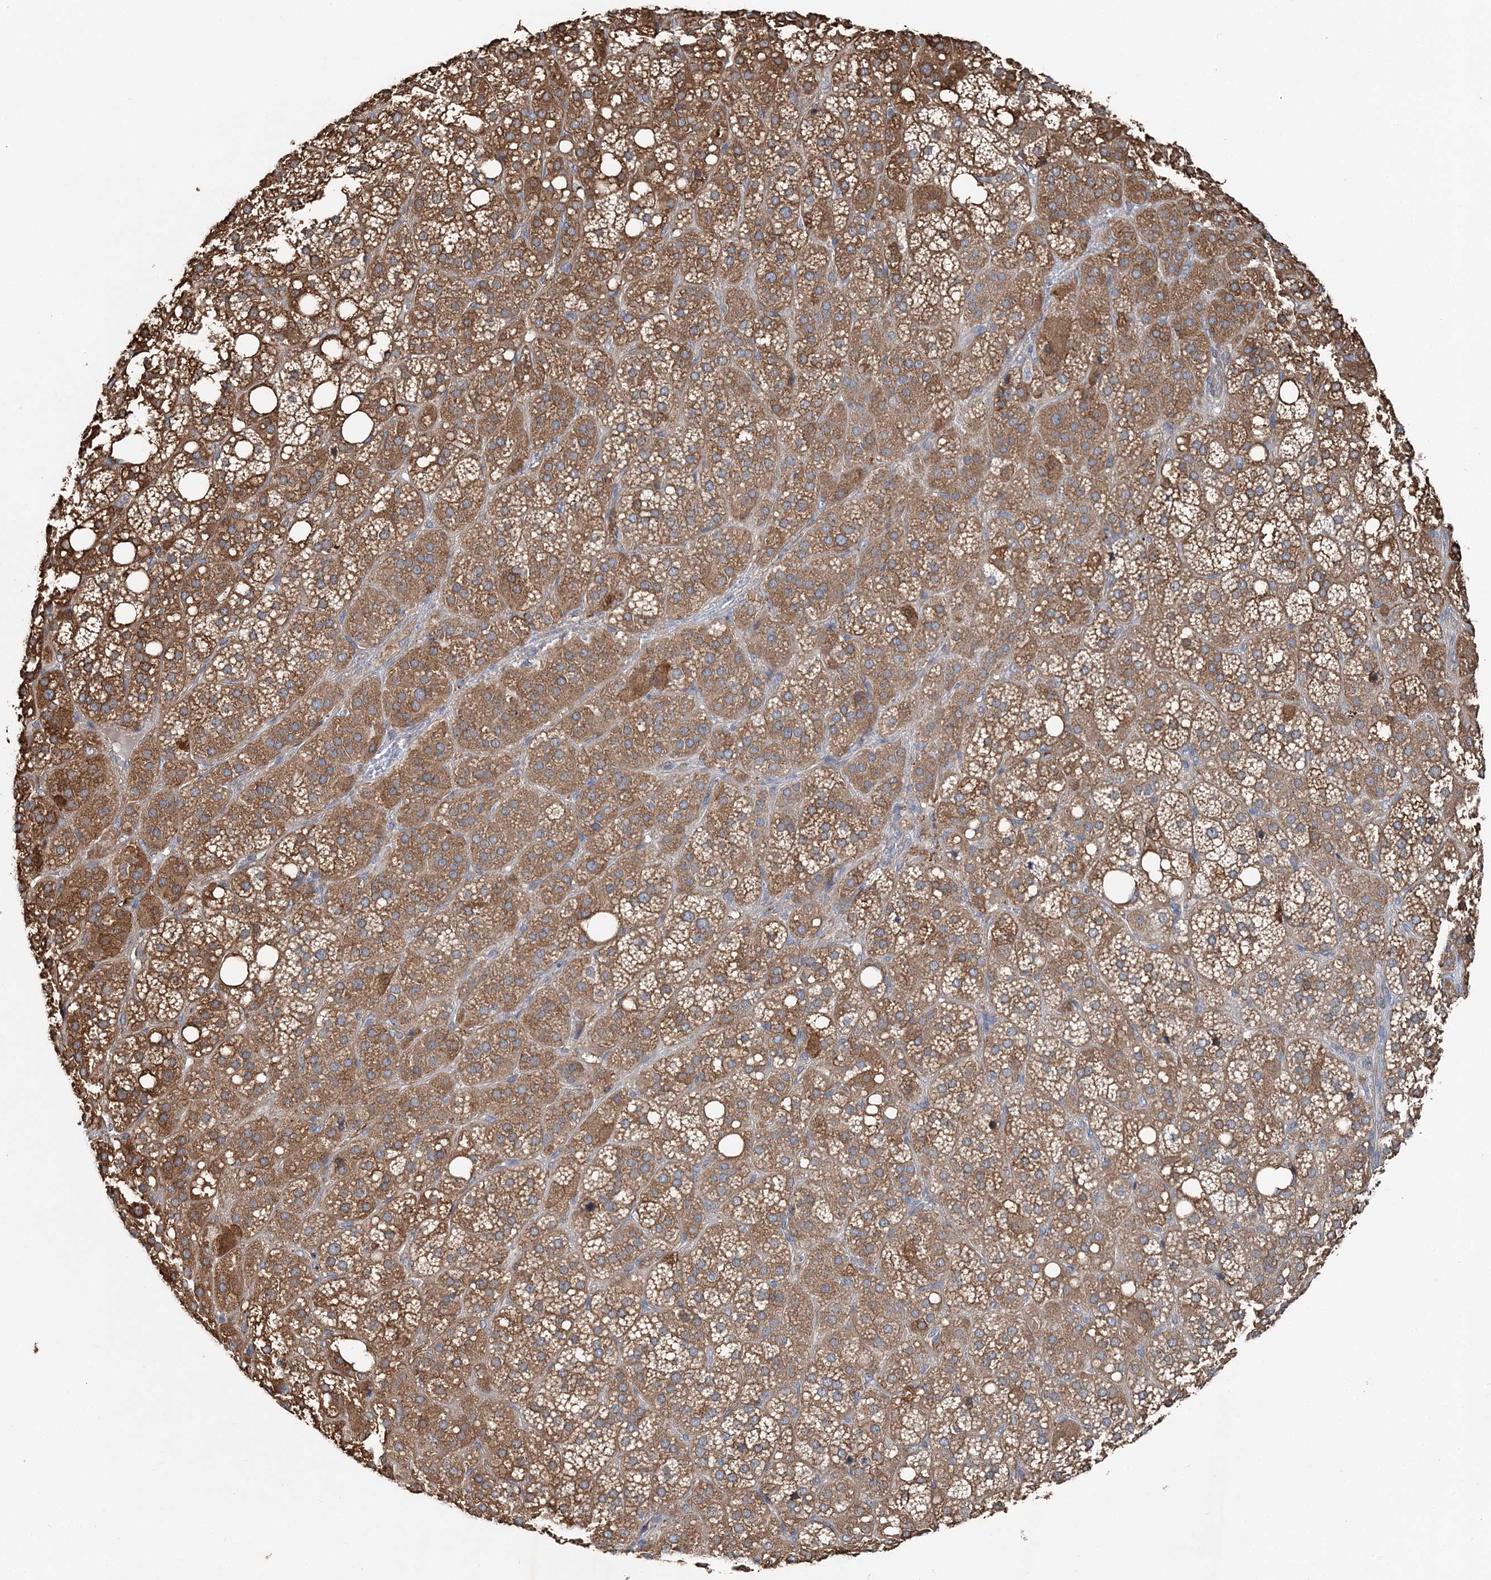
{"staining": {"intensity": "moderate", "quantity": ">75%", "location": "cytoplasmic/membranous"}, "tissue": "adrenal gland", "cell_type": "Glandular cells", "image_type": "normal", "snomed": [{"axis": "morphology", "description": "Normal tissue, NOS"}, {"axis": "topography", "description": "Adrenal gland"}], "caption": "The immunohistochemical stain shows moderate cytoplasmic/membranous staining in glandular cells of benign adrenal gland. (DAB IHC, brown staining for protein, blue staining for nuclei).", "gene": "SPOPL", "patient": {"sex": "female", "age": 59}}